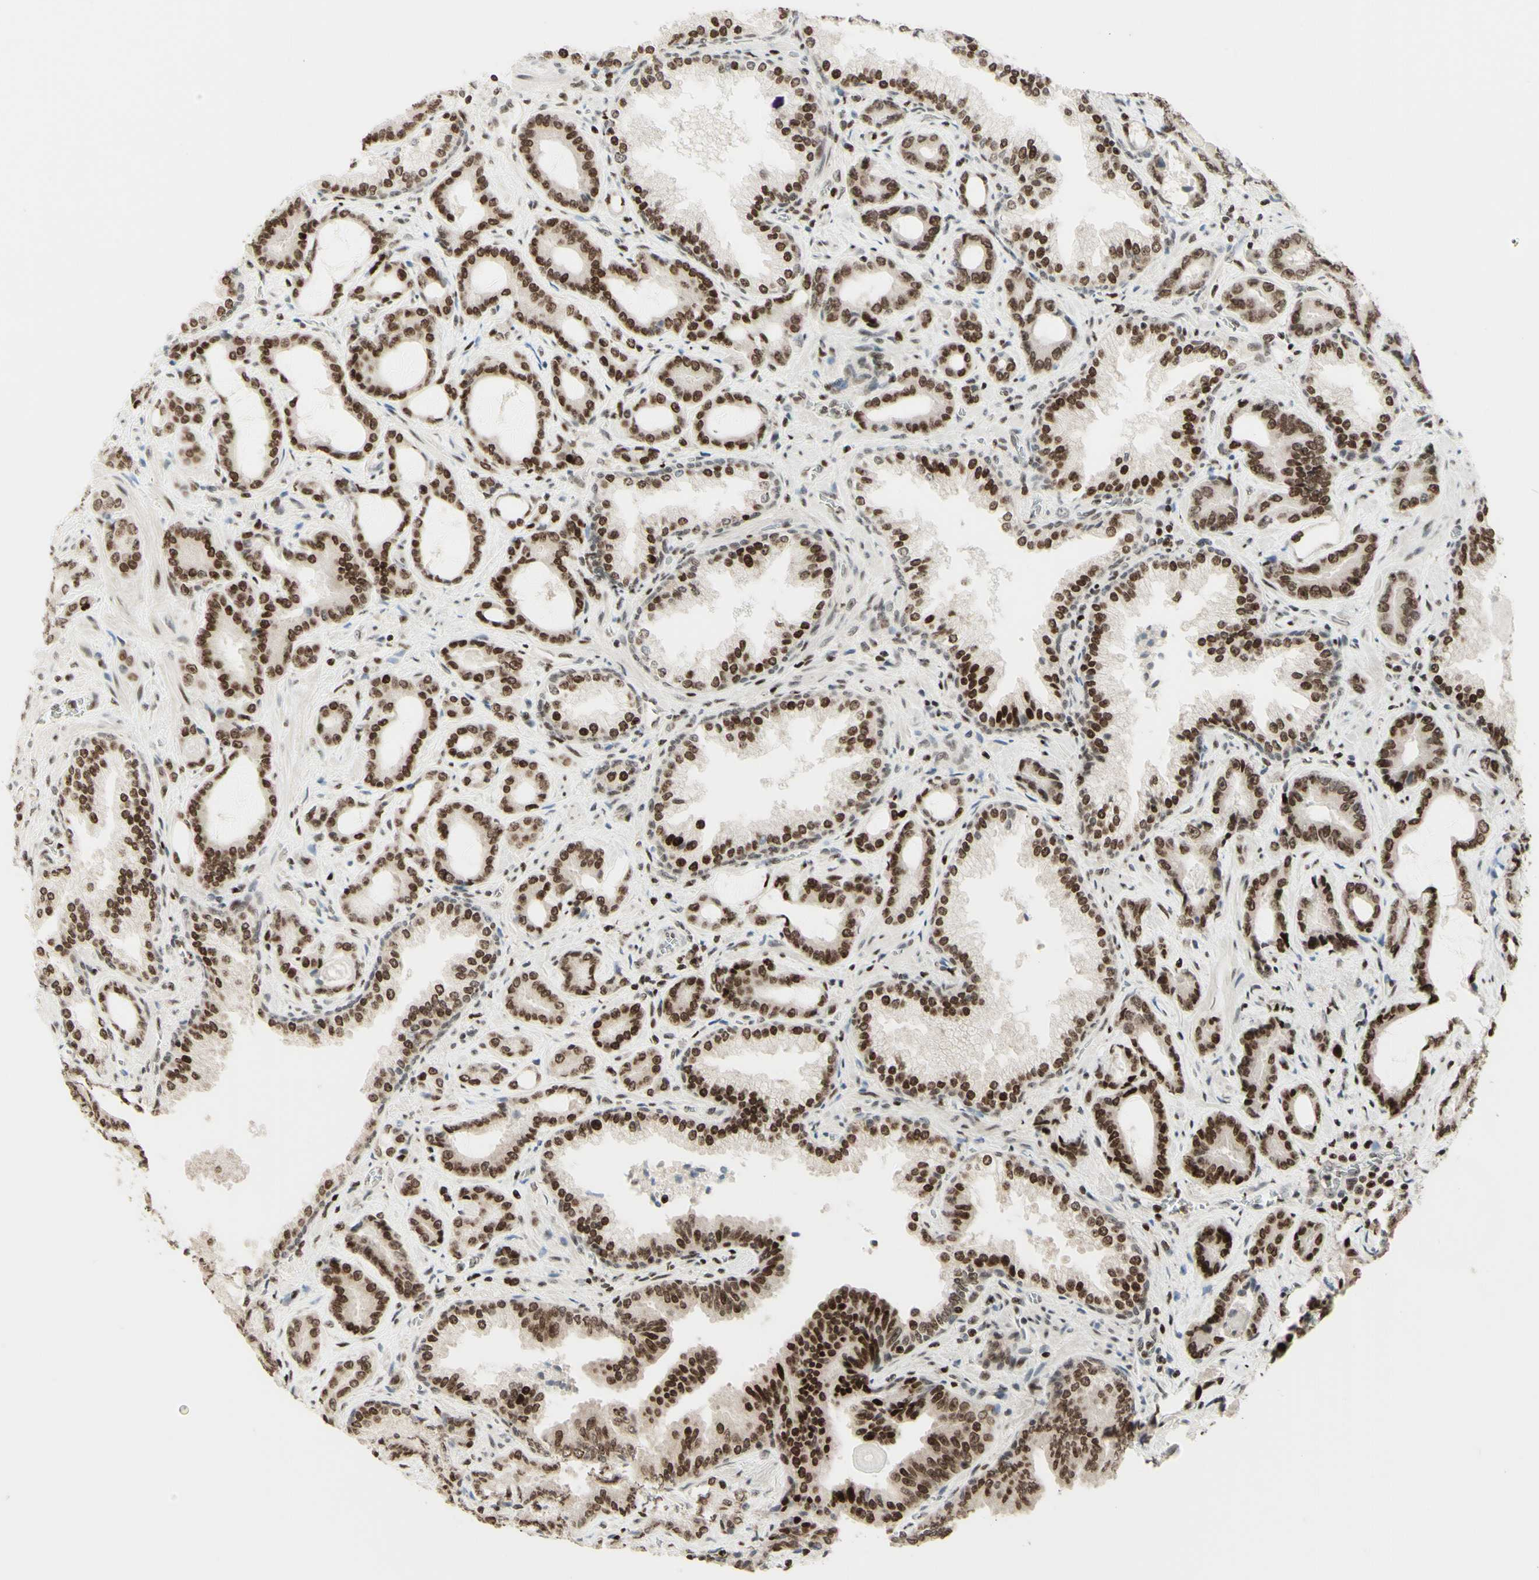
{"staining": {"intensity": "moderate", "quantity": ">75%", "location": "nuclear"}, "tissue": "prostate cancer", "cell_type": "Tumor cells", "image_type": "cancer", "snomed": [{"axis": "morphology", "description": "Adenocarcinoma, Low grade"}, {"axis": "topography", "description": "Prostate"}], "caption": "A micrograph of prostate cancer (low-grade adenocarcinoma) stained for a protein reveals moderate nuclear brown staining in tumor cells. The protein of interest is shown in brown color, while the nuclei are stained blue.", "gene": "CDKL5", "patient": {"sex": "male", "age": 60}}